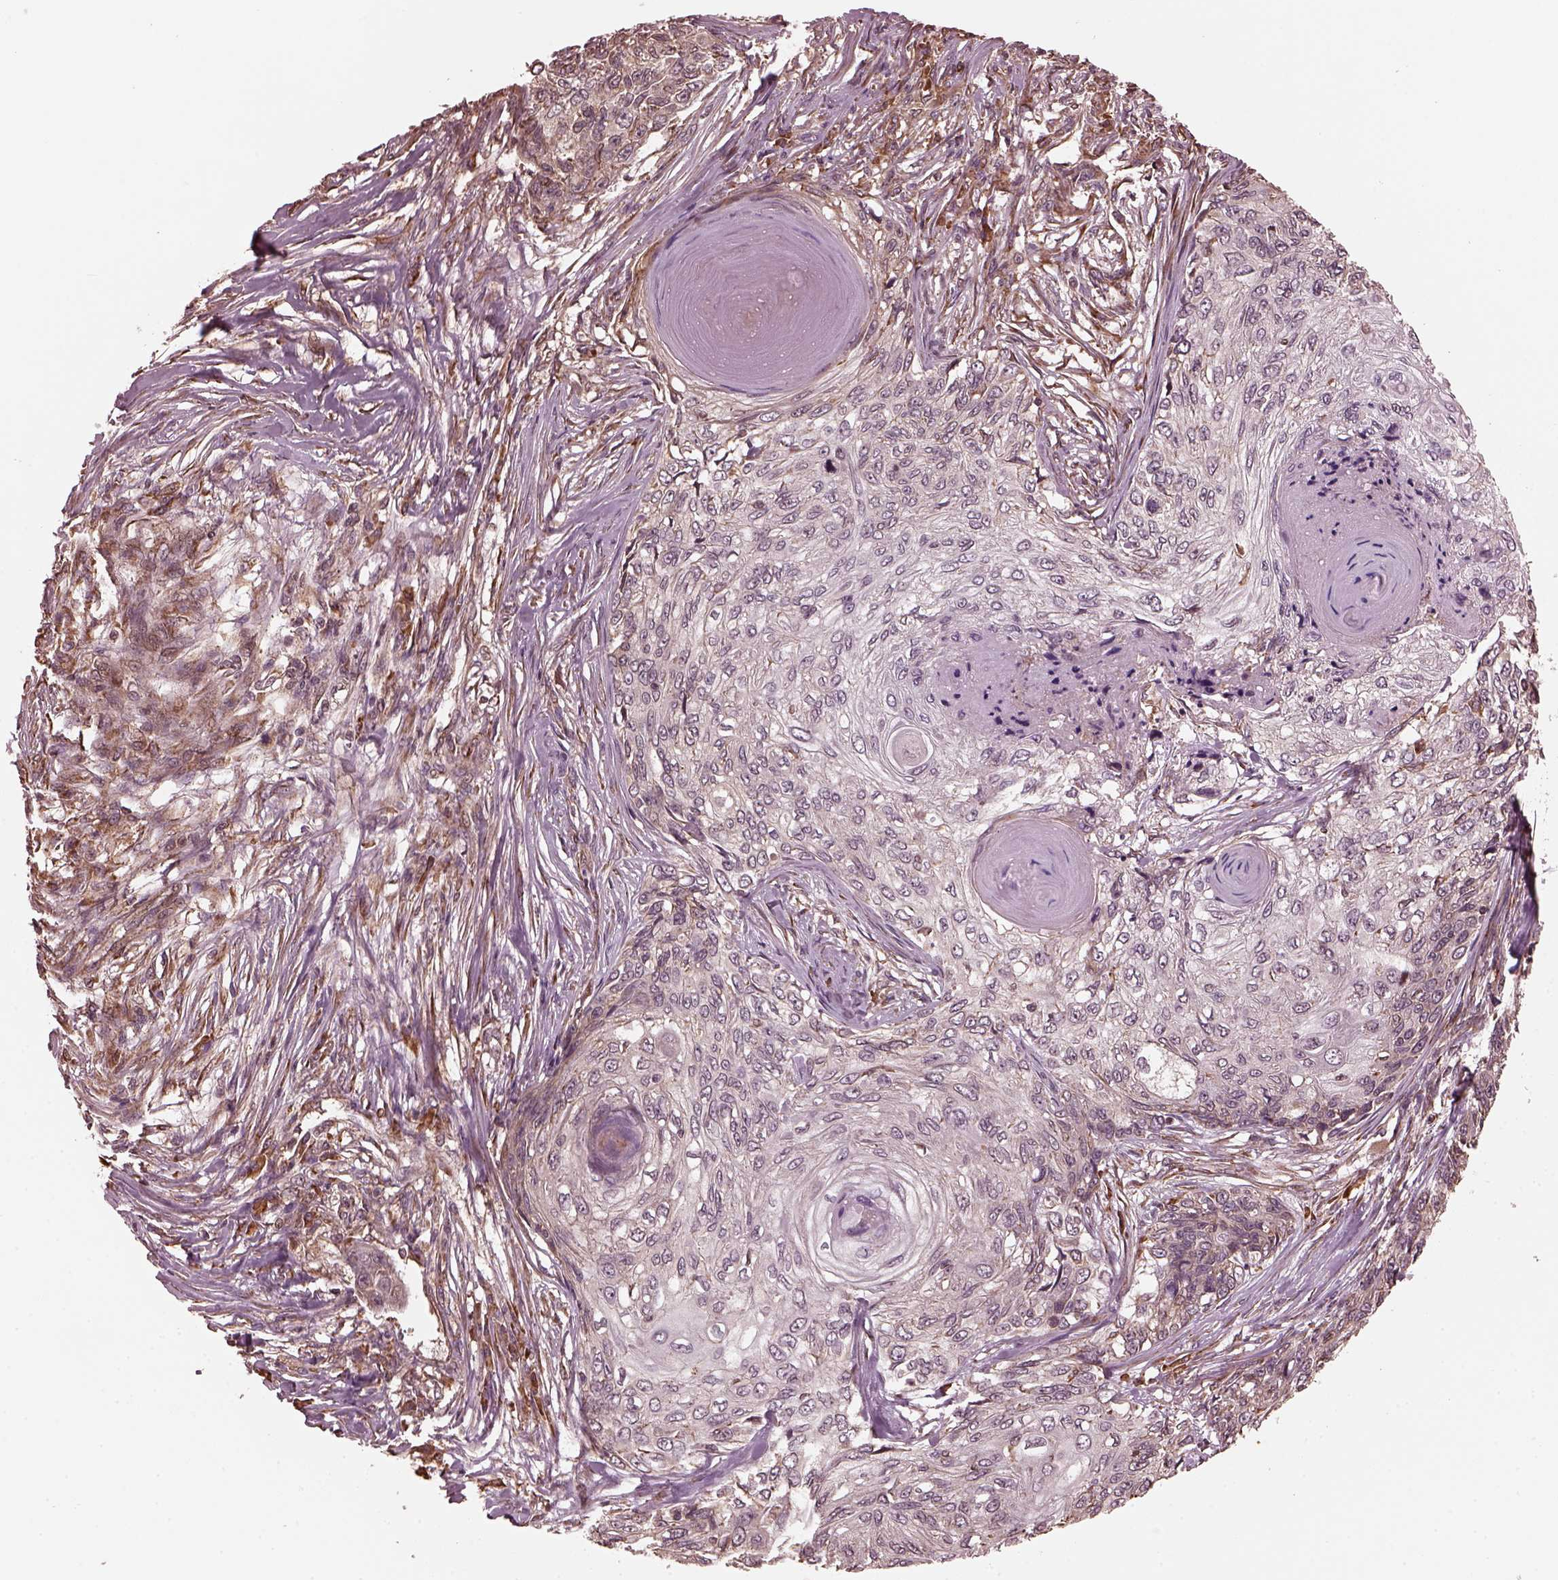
{"staining": {"intensity": "negative", "quantity": "none", "location": "none"}, "tissue": "skin cancer", "cell_type": "Tumor cells", "image_type": "cancer", "snomed": [{"axis": "morphology", "description": "Squamous cell carcinoma, NOS"}, {"axis": "topography", "description": "Skin"}], "caption": "Immunohistochemistry (IHC) photomicrograph of neoplastic tissue: skin cancer stained with DAB displays no significant protein positivity in tumor cells.", "gene": "ZNF292", "patient": {"sex": "male", "age": 92}}